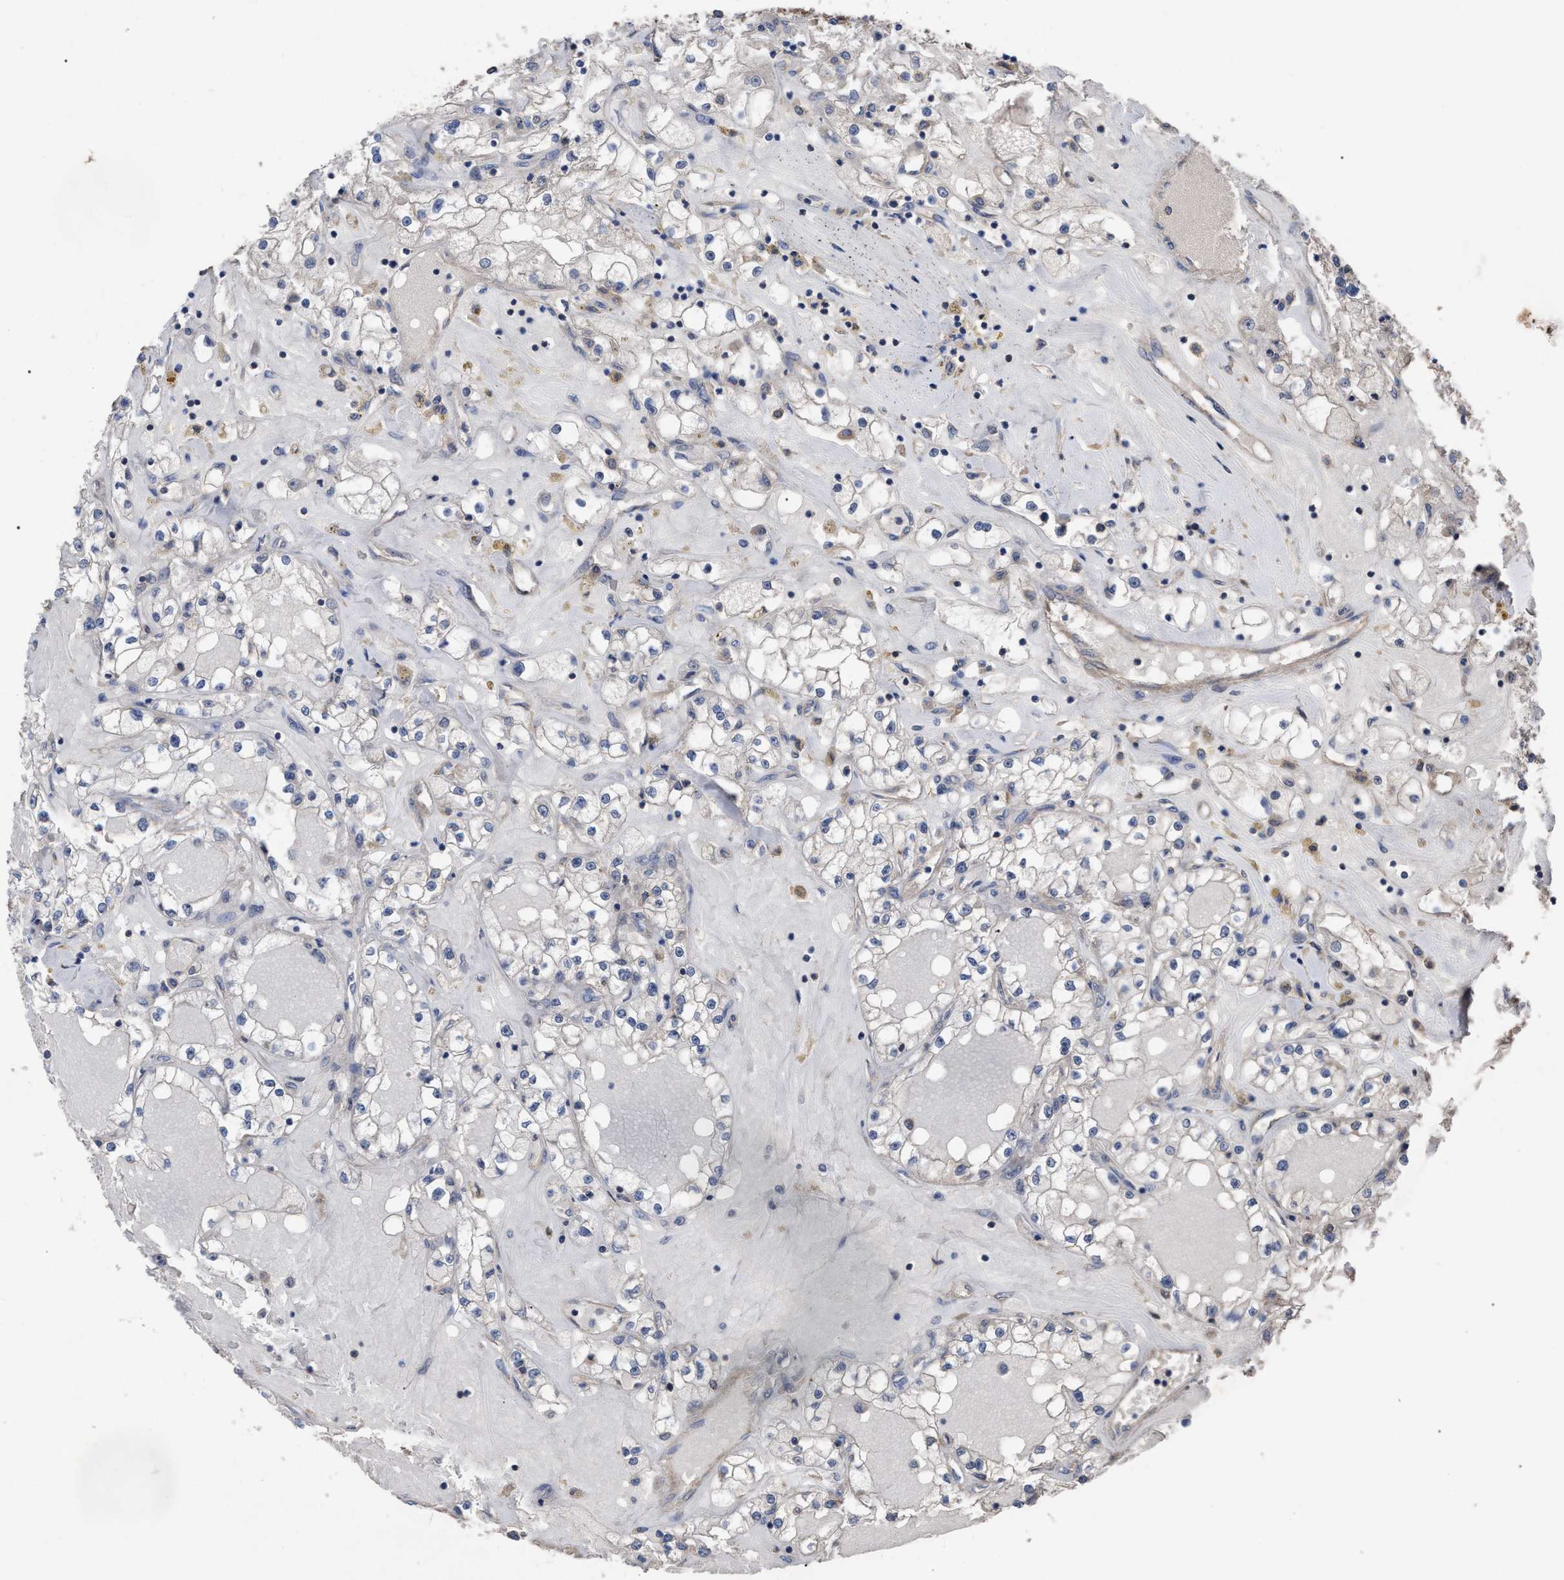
{"staining": {"intensity": "weak", "quantity": "25%-75%", "location": "cytoplasmic/membranous"}, "tissue": "renal cancer", "cell_type": "Tumor cells", "image_type": "cancer", "snomed": [{"axis": "morphology", "description": "Adenocarcinoma, NOS"}, {"axis": "topography", "description": "Kidney"}], "caption": "Approximately 25%-75% of tumor cells in human adenocarcinoma (renal) reveal weak cytoplasmic/membranous protein expression as visualized by brown immunohistochemical staining.", "gene": "BTN2A1", "patient": {"sex": "male", "age": 56}}